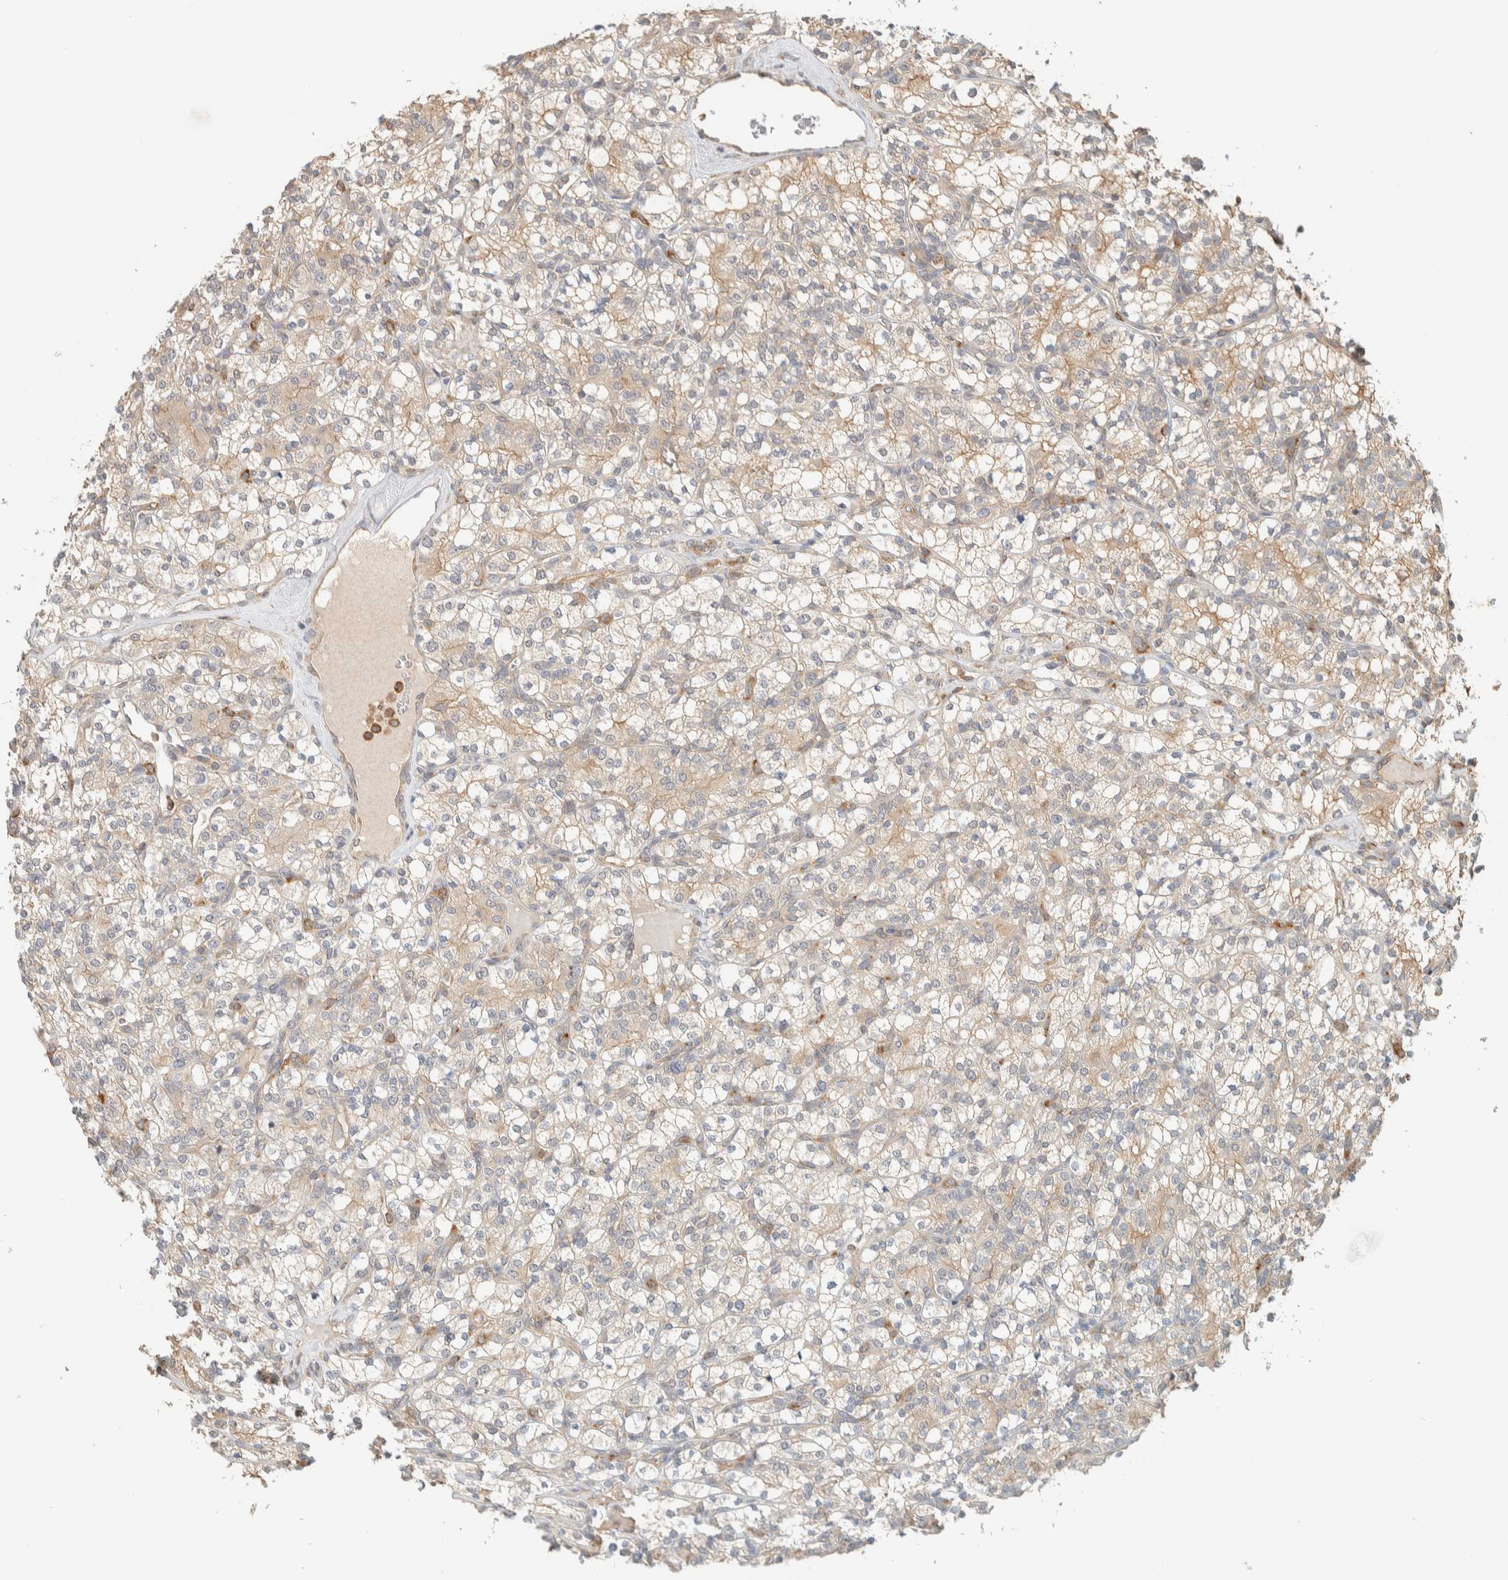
{"staining": {"intensity": "weak", "quantity": "25%-75%", "location": "cytoplasmic/membranous"}, "tissue": "renal cancer", "cell_type": "Tumor cells", "image_type": "cancer", "snomed": [{"axis": "morphology", "description": "Adenocarcinoma, NOS"}, {"axis": "topography", "description": "Kidney"}], "caption": "The image reveals immunohistochemical staining of renal cancer. There is weak cytoplasmic/membranous positivity is seen in approximately 25%-75% of tumor cells.", "gene": "RAB11FIP1", "patient": {"sex": "male", "age": 77}}